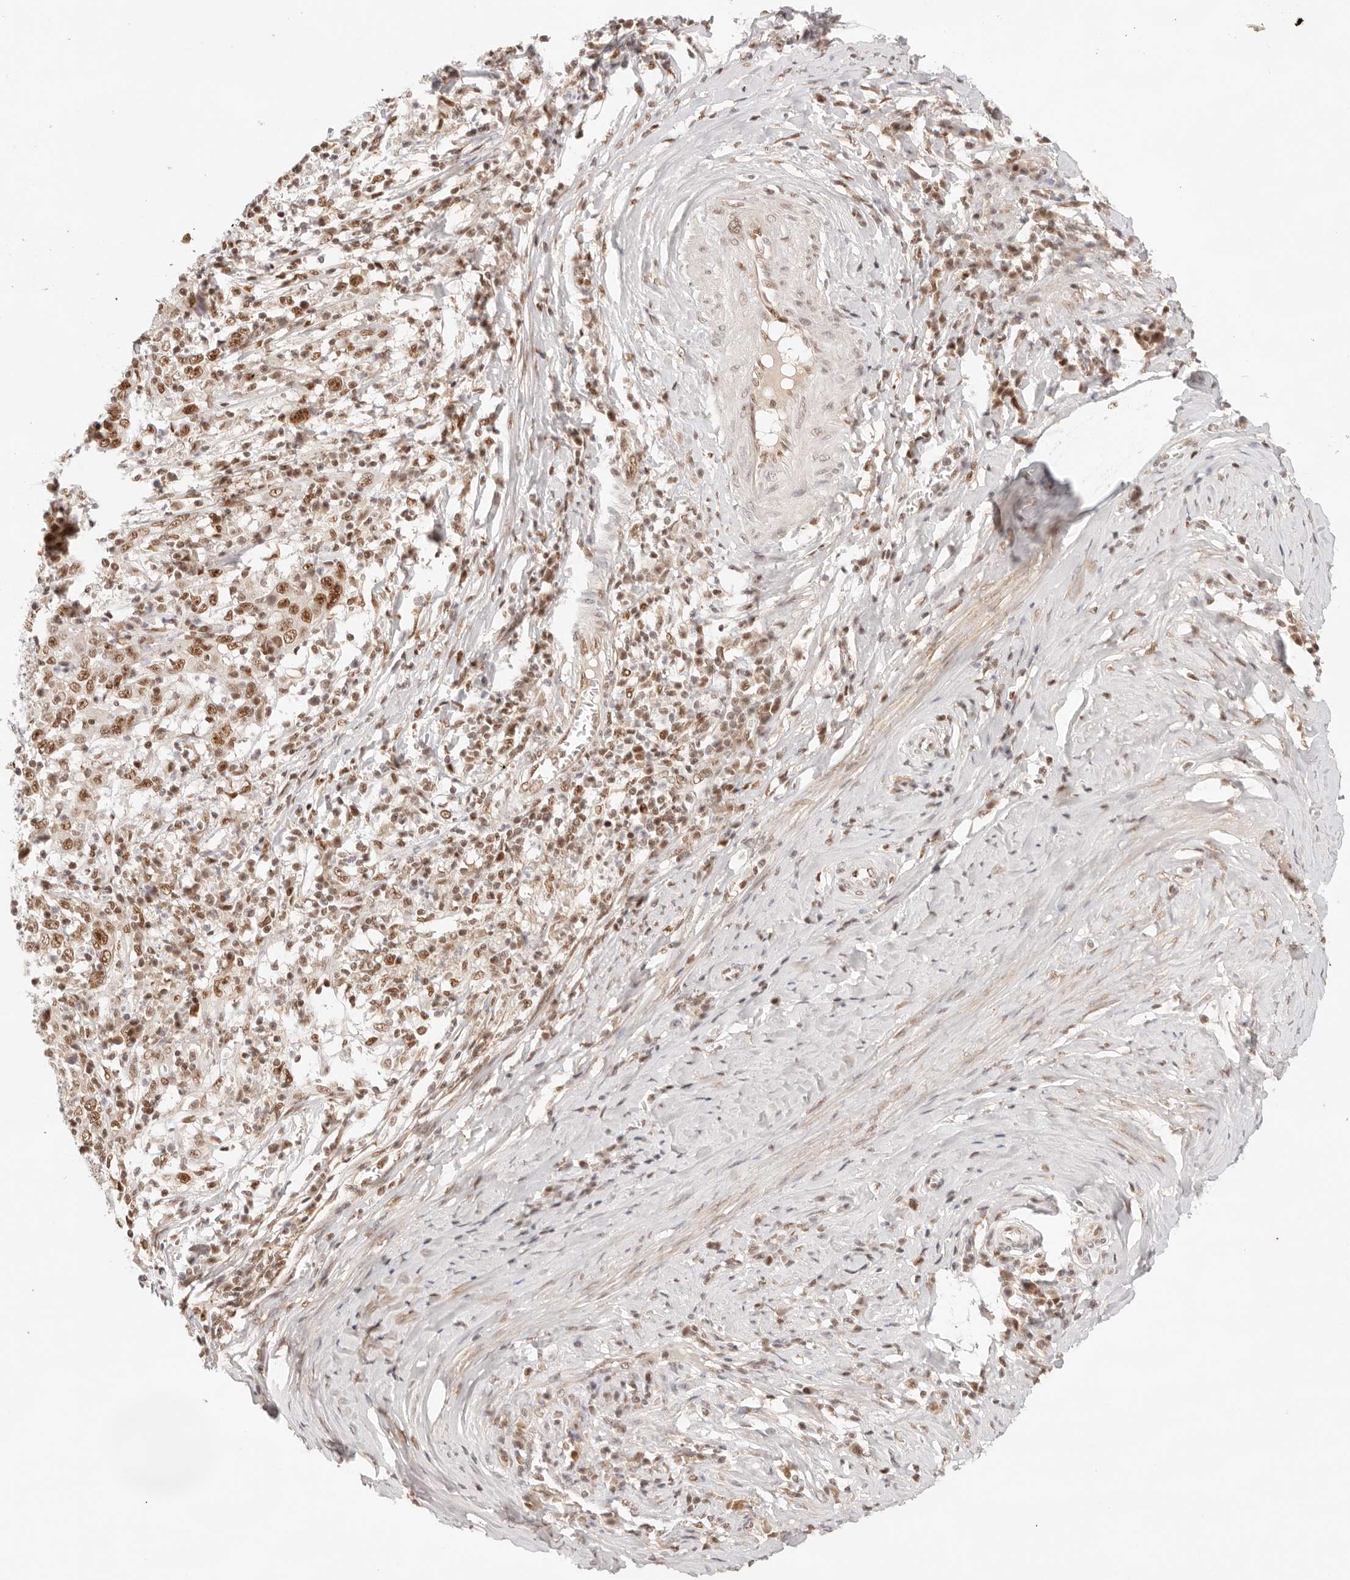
{"staining": {"intensity": "moderate", "quantity": ">75%", "location": "nuclear"}, "tissue": "cervical cancer", "cell_type": "Tumor cells", "image_type": "cancer", "snomed": [{"axis": "morphology", "description": "Squamous cell carcinoma, NOS"}, {"axis": "topography", "description": "Cervix"}], "caption": "Immunohistochemistry histopathology image of cervical cancer (squamous cell carcinoma) stained for a protein (brown), which displays medium levels of moderate nuclear positivity in about >75% of tumor cells.", "gene": "GTF2E2", "patient": {"sex": "female", "age": 46}}